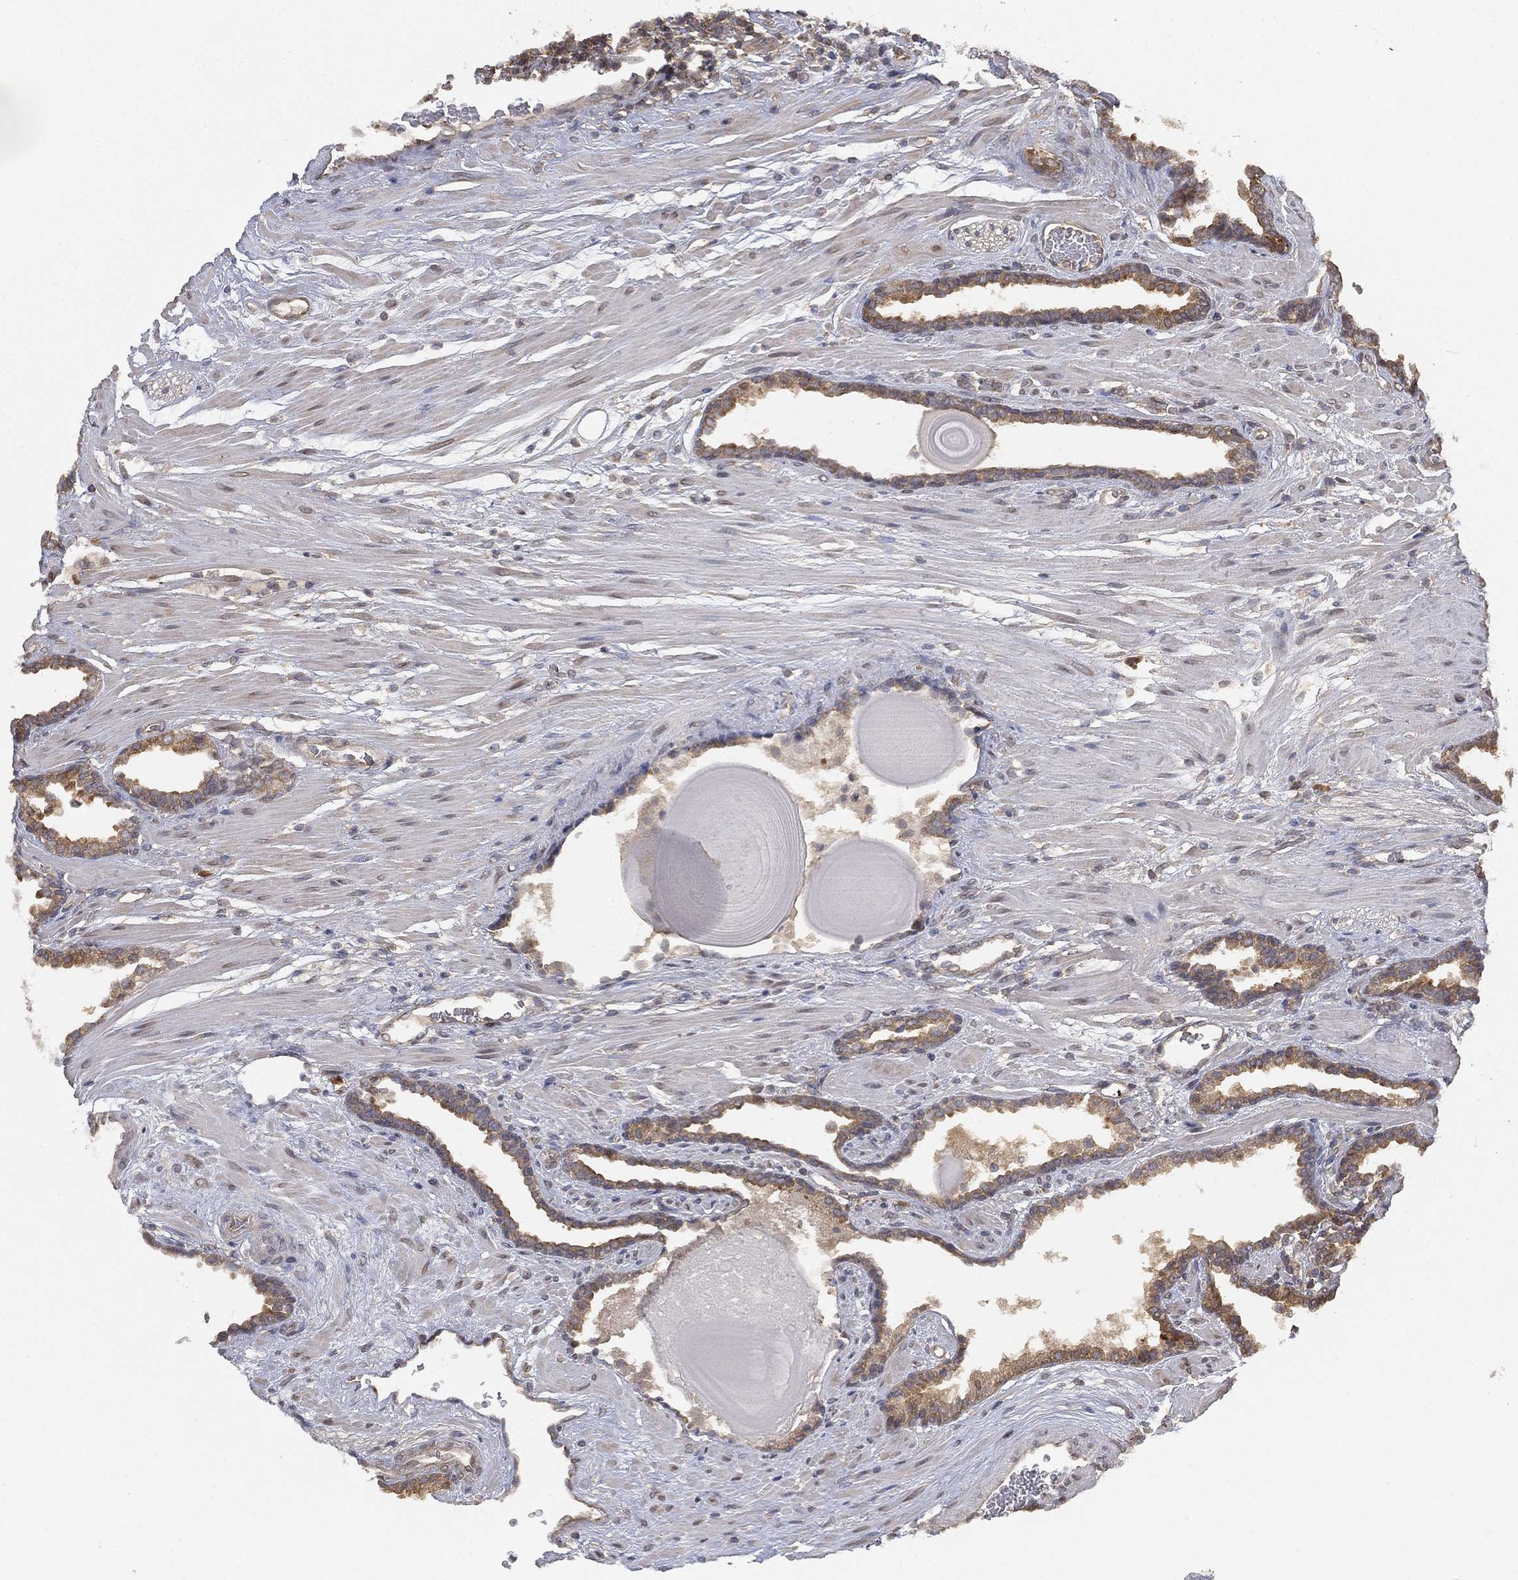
{"staining": {"intensity": "moderate", "quantity": ">75%", "location": "cytoplasmic/membranous"}, "tissue": "prostate cancer", "cell_type": "Tumor cells", "image_type": "cancer", "snomed": [{"axis": "morphology", "description": "Adenocarcinoma, Low grade"}, {"axis": "topography", "description": "Prostate"}], "caption": "Immunohistochemical staining of adenocarcinoma (low-grade) (prostate) exhibits moderate cytoplasmic/membranous protein positivity in about >75% of tumor cells. Using DAB (brown) and hematoxylin (blue) stains, captured at high magnification using brightfield microscopy.", "gene": "UBA5", "patient": {"sex": "male", "age": 69}}